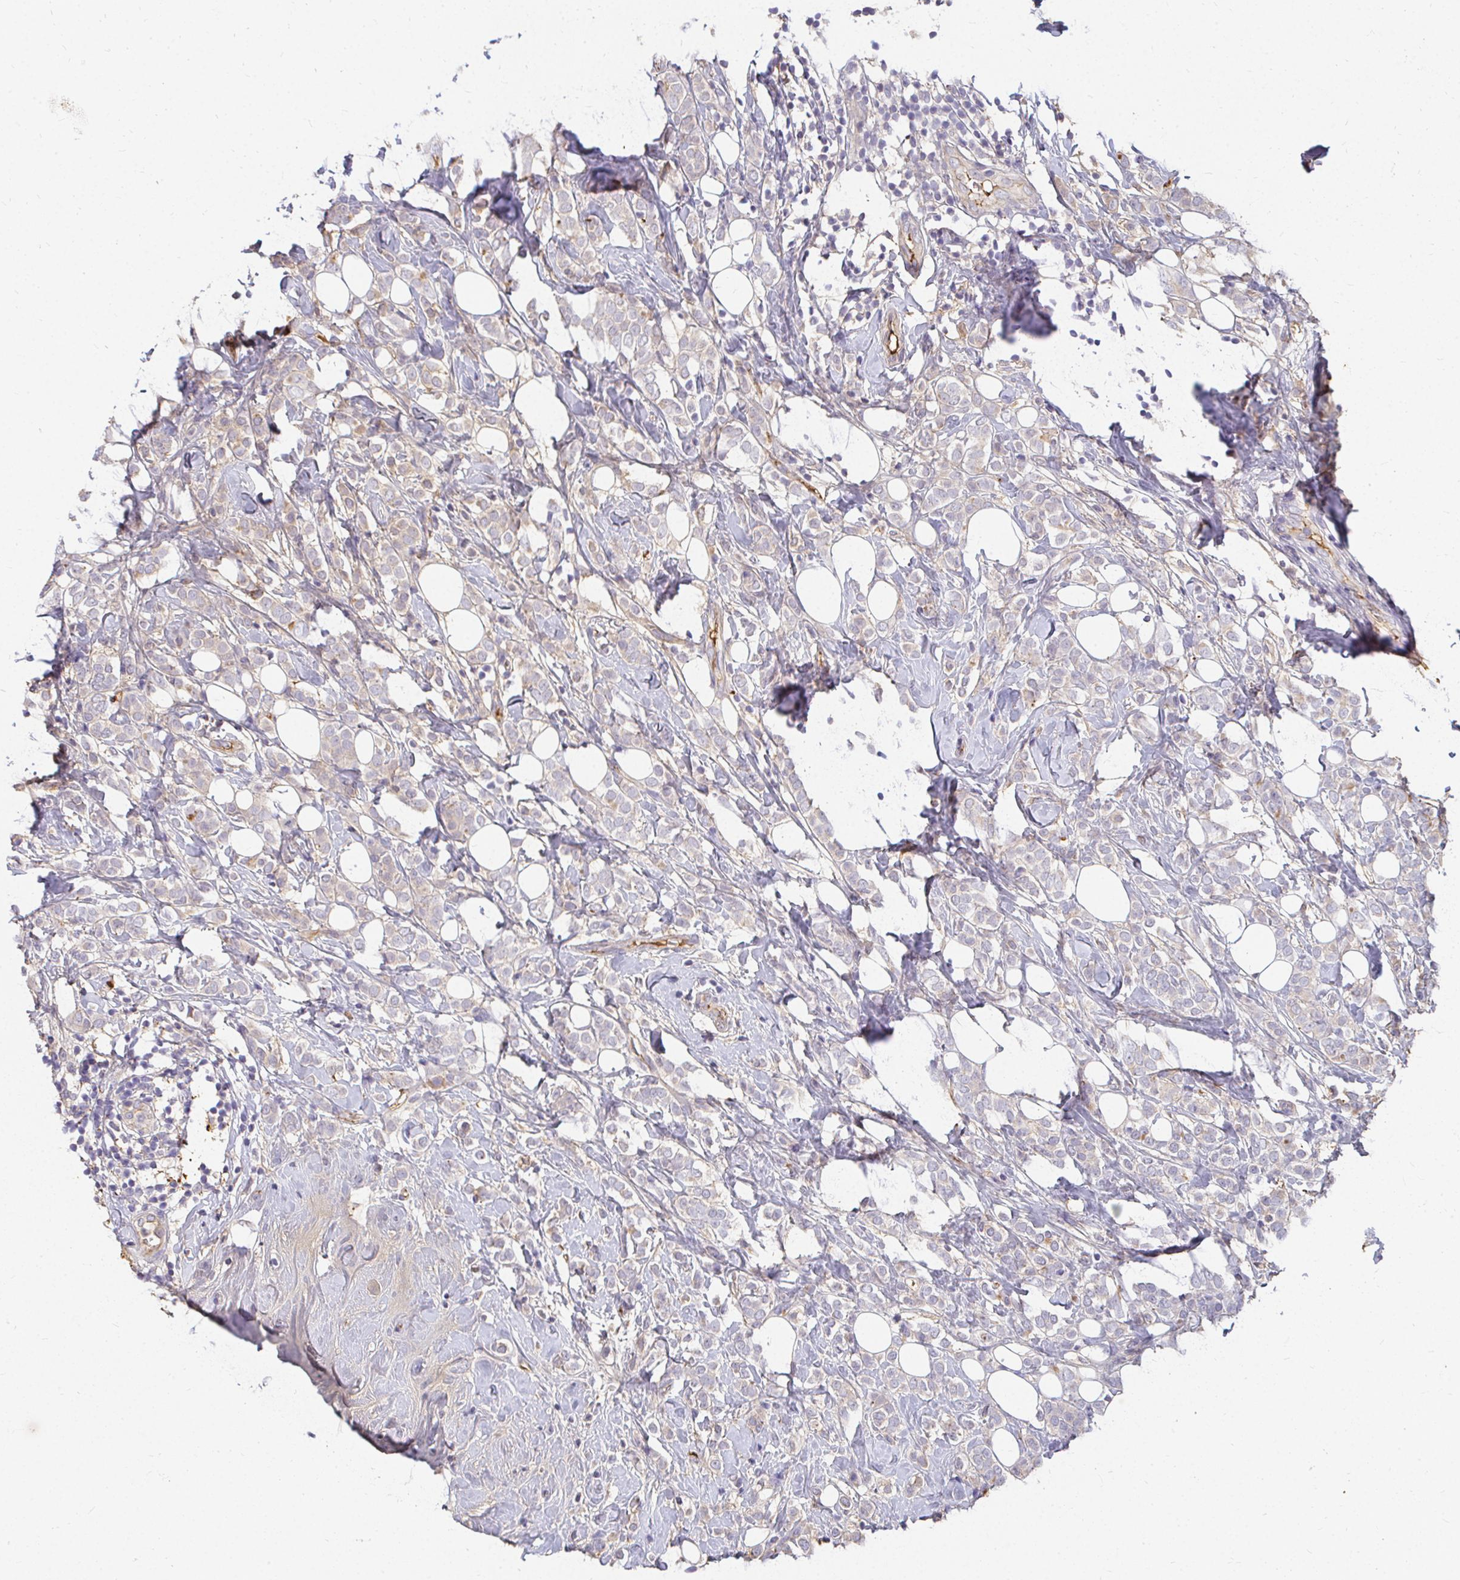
{"staining": {"intensity": "negative", "quantity": "none", "location": "none"}, "tissue": "breast cancer", "cell_type": "Tumor cells", "image_type": "cancer", "snomed": [{"axis": "morphology", "description": "Lobular carcinoma"}, {"axis": "topography", "description": "Breast"}], "caption": "IHC micrograph of neoplastic tissue: lobular carcinoma (breast) stained with DAB exhibits no significant protein expression in tumor cells. The staining is performed using DAB brown chromogen with nuclei counter-stained in using hematoxylin.", "gene": "LOXL4", "patient": {"sex": "female", "age": 49}}